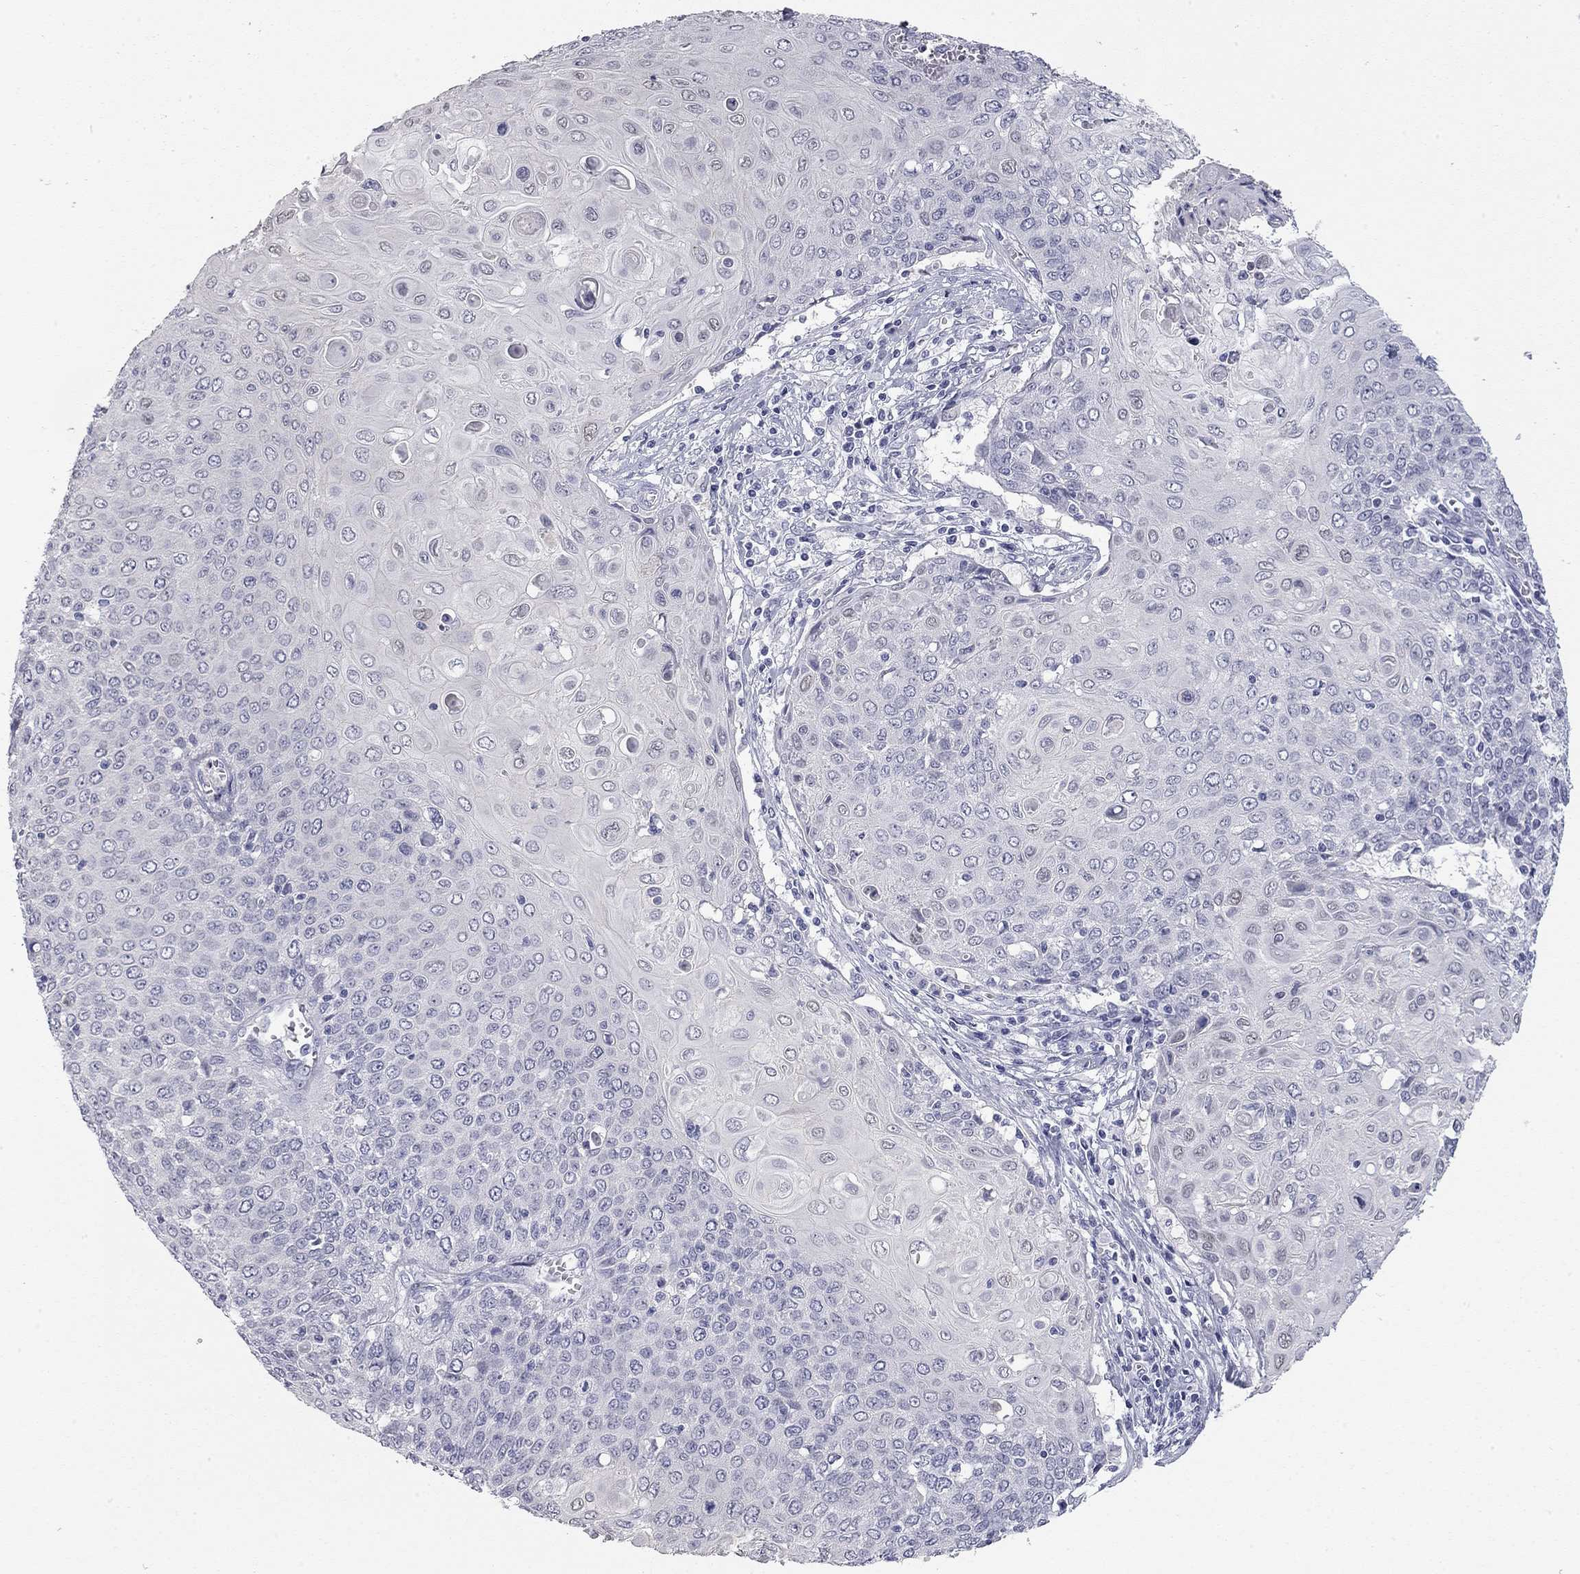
{"staining": {"intensity": "negative", "quantity": "none", "location": "none"}, "tissue": "cervical cancer", "cell_type": "Tumor cells", "image_type": "cancer", "snomed": [{"axis": "morphology", "description": "Squamous cell carcinoma, NOS"}, {"axis": "topography", "description": "Cervix"}], "caption": "Tumor cells show no significant expression in cervical squamous cell carcinoma.", "gene": "AK8", "patient": {"sex": "female", "age": 39}}